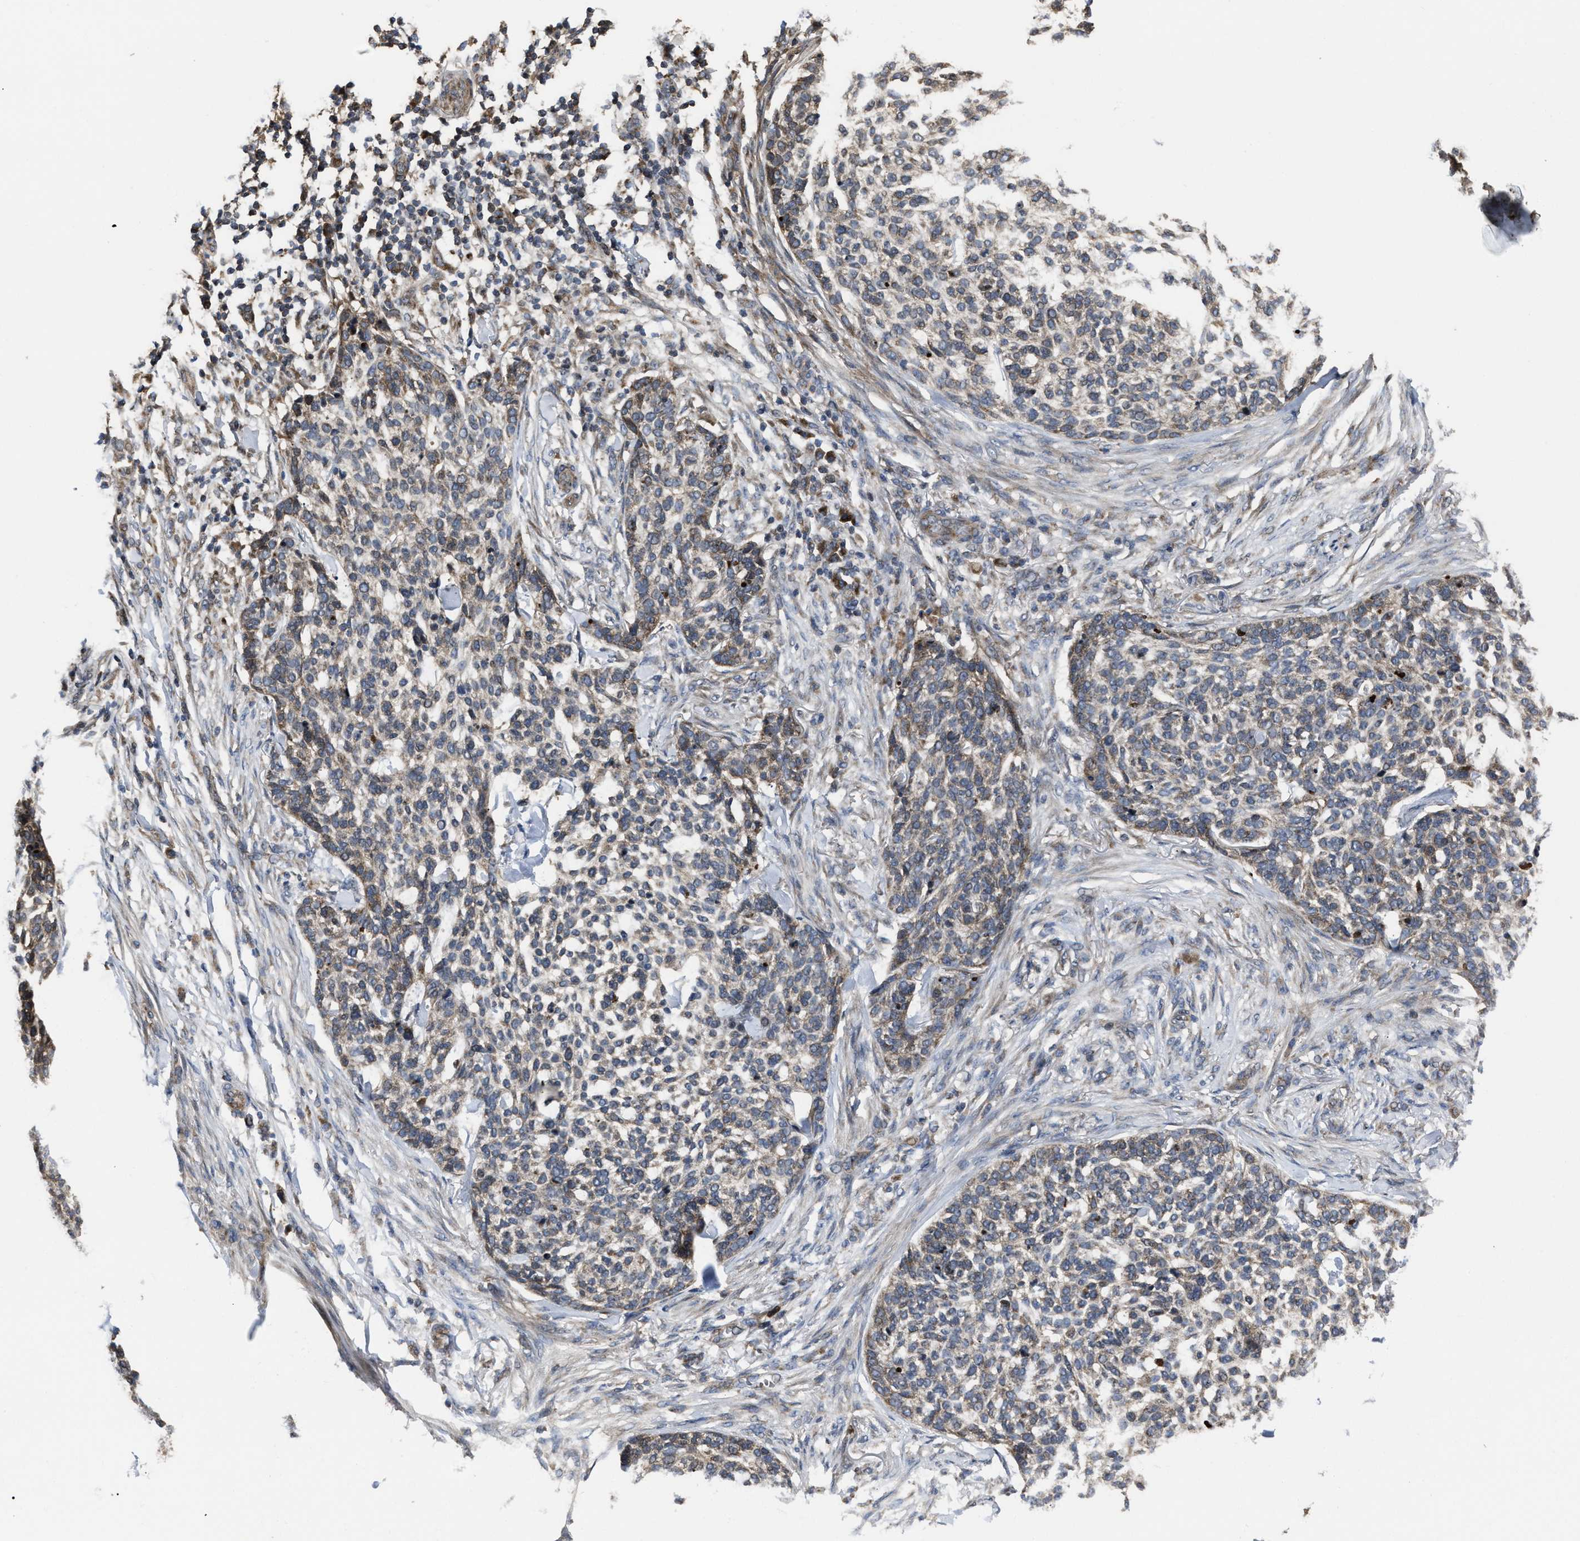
{"staining": {"intensity": "weak", "quantity": ">75%", "location": "cytoplasmic/membranous"}, "tissue": "skin cancer", "cell_type": "Tumor cells", "image_type": "cancer", "snomed": [{"axis": "morphology", "description": "Basal cell carcinoma"}, {"axis": "topography", "description": "Skin"}], "caption": "Skin basal cell carcinoma stained for a protein demonstrates weak cytoplasmic/membranous positivity in tumor cells. (Stains: DAB (3,3'-diaminobenzidine) in brown, nuclei in blue, Microscopy: brightfield microscopy at high magnification).", "gene": "PASK", "patient": {"sex": "female", "age": 64}}